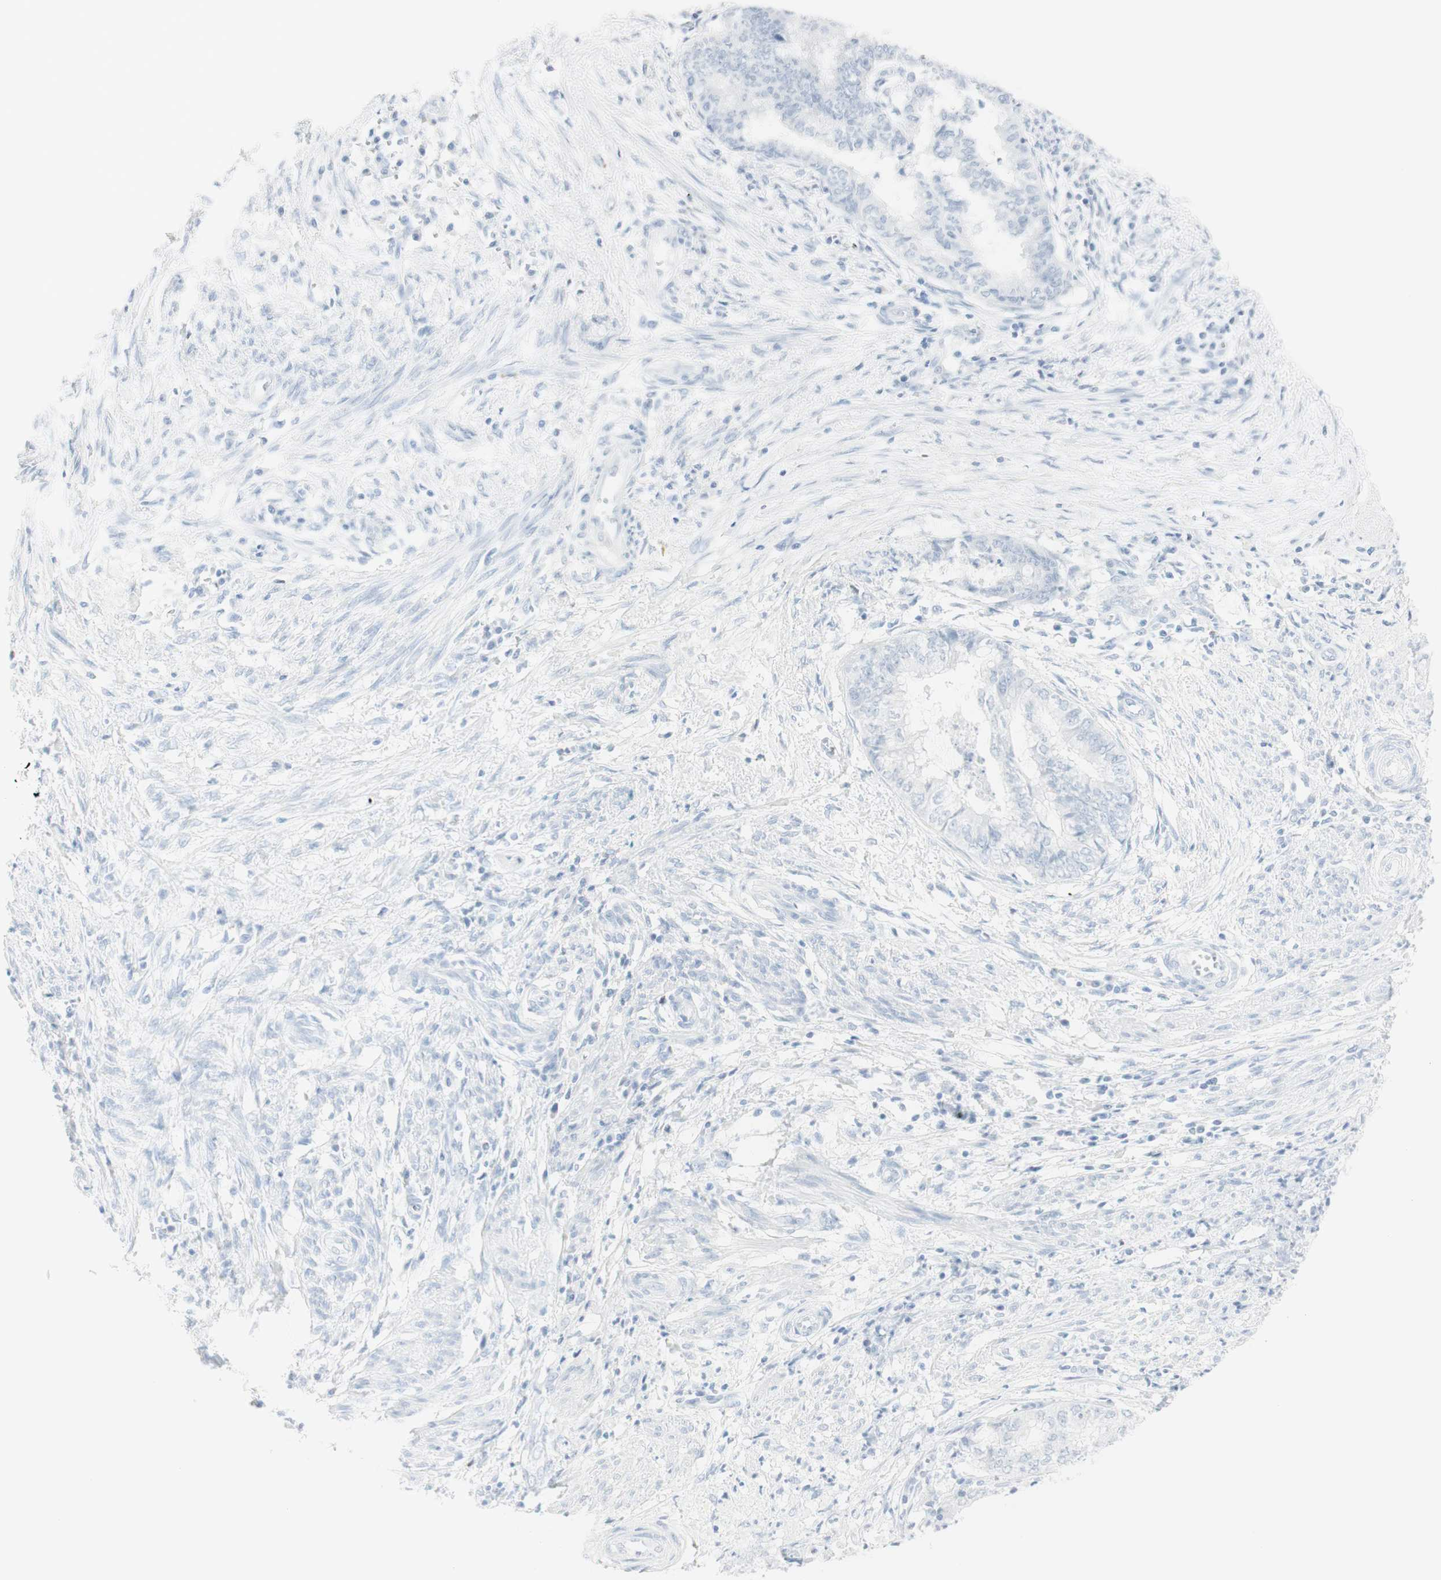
{"staining": {"intensity": "negative", "quantity": "none", "location": "none"}, "tissue": "endometrial cancer", "cell_type": "Tumor cells", "image_type": "cancer", "snomed": [{"axis": "morphology", "description": "Necrosis, NOS"}, {"axis": "morphology", "description": "Adenocarcinoma, NOS"}, {"axis": "topography", "description": "Endometrium"}], "caption": "This histopathology image is of endometrial adenocarcinoma stained with immunohistochemistry (IHC) to label a protein in brown with the nuclei are counter-stained blue. There is no staining in tumor cells.", "gene": "NAPSA", "patient": {"sex": "female", "age": 79}}